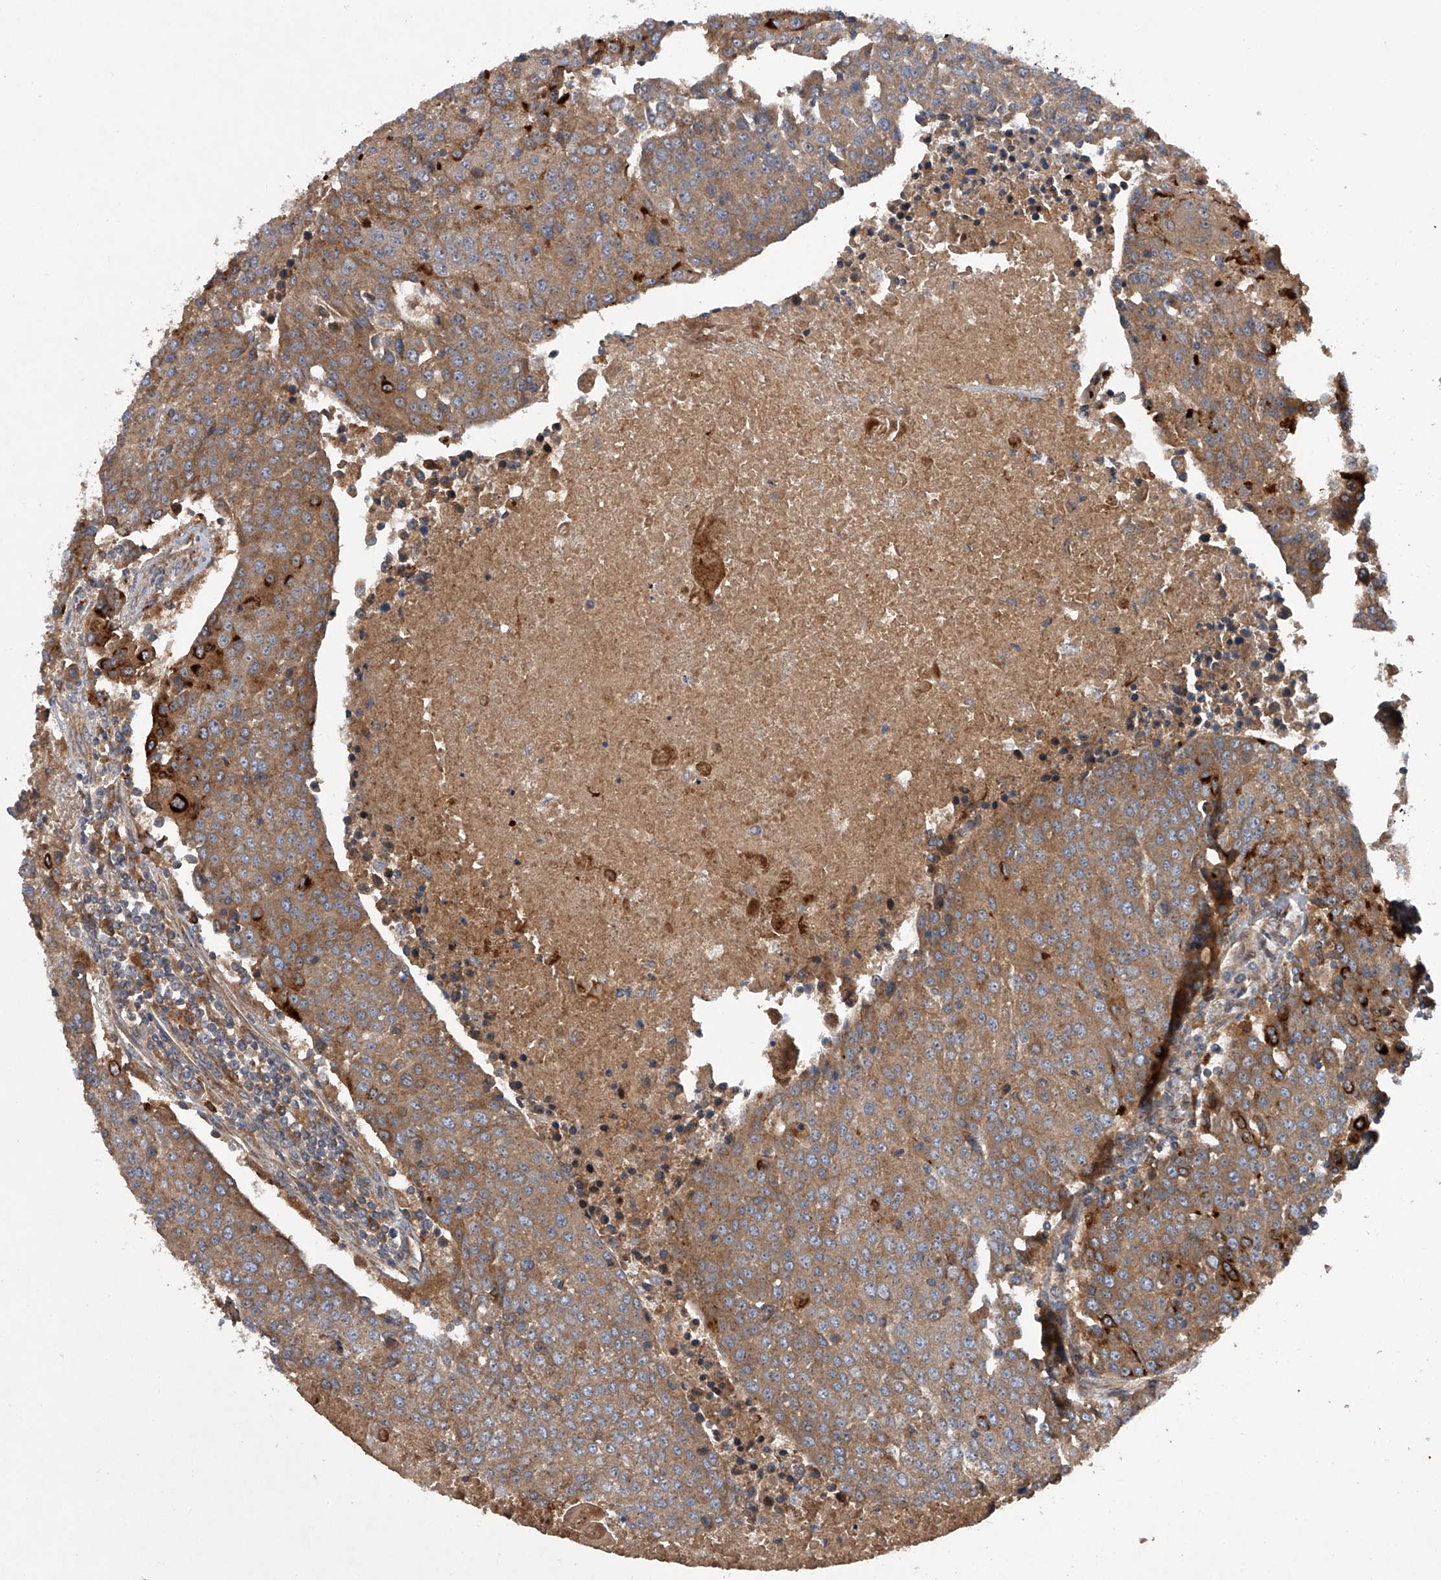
{"staining": {"intensity": "moderate", "quantity": ">75%", "location": "cytoplasmic/membranous"}, "tissue": "urothelial cancer", "cell_type": "Tumor cells", "image_type": "cancer", "snomed": [{"axis": "morphology", "description": "Urothelial carcinoma, High grade"}, {"axis": "topography", "description": "Urinary bladder"}], "caption": "Protein expression by IHC exhibits moderate cytoplasmic/membranous expression in about >75% of tumor cells in urothelial cancer.", "gene": "USP47", "patient": {"sex": "female", "age": 85}}